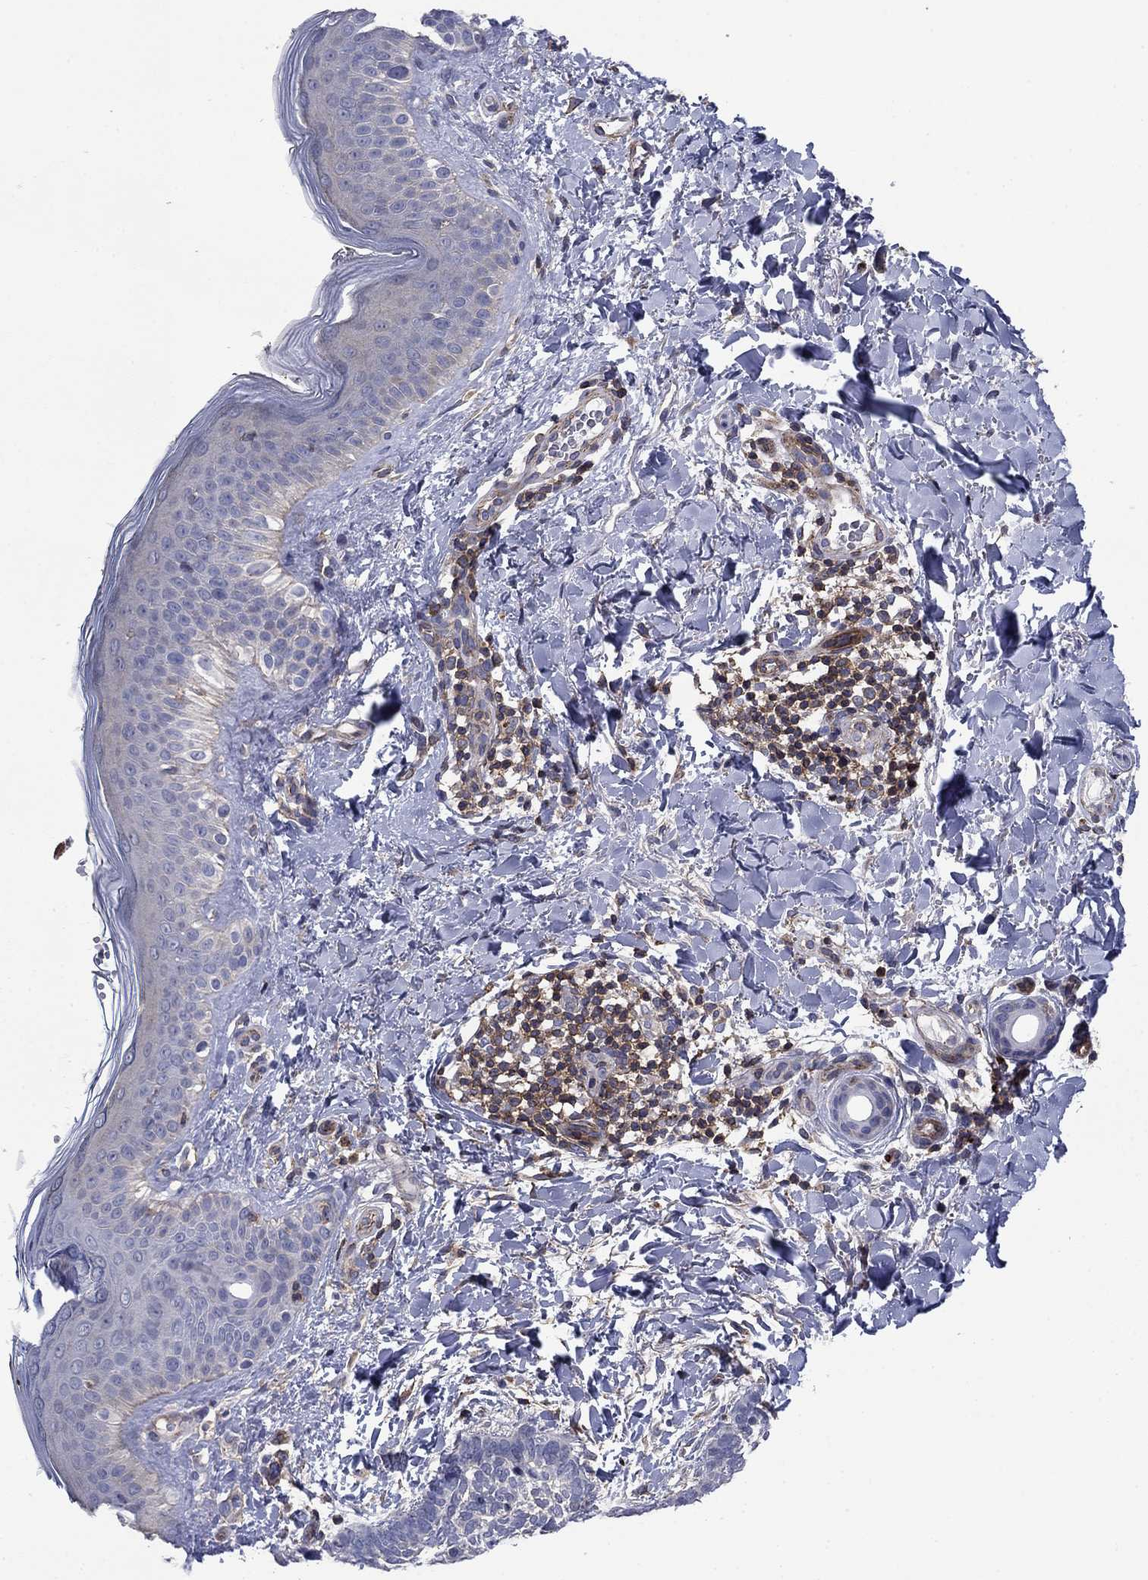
{"staining": {"intensity": "negative", "quantity": "none", "location": "none"}, "tissue": "skin cancer", "cell_type": "Tumor cells", "image_type": "cancer", "snomed": [{"axis": "morphology", "description": "Normal tissue, NOS"}, {"axis": "morphology", "description": "Basal cell carcinoma"}, {"axis": "topography", "description": "Skin"}], "caption": "This is a image of immunohistochemistry (IHC) staining of skin cancer, which shows no staining in tumor cells.", "gene": "PSD4", "patient": {"sex": "male", "age": 46}}